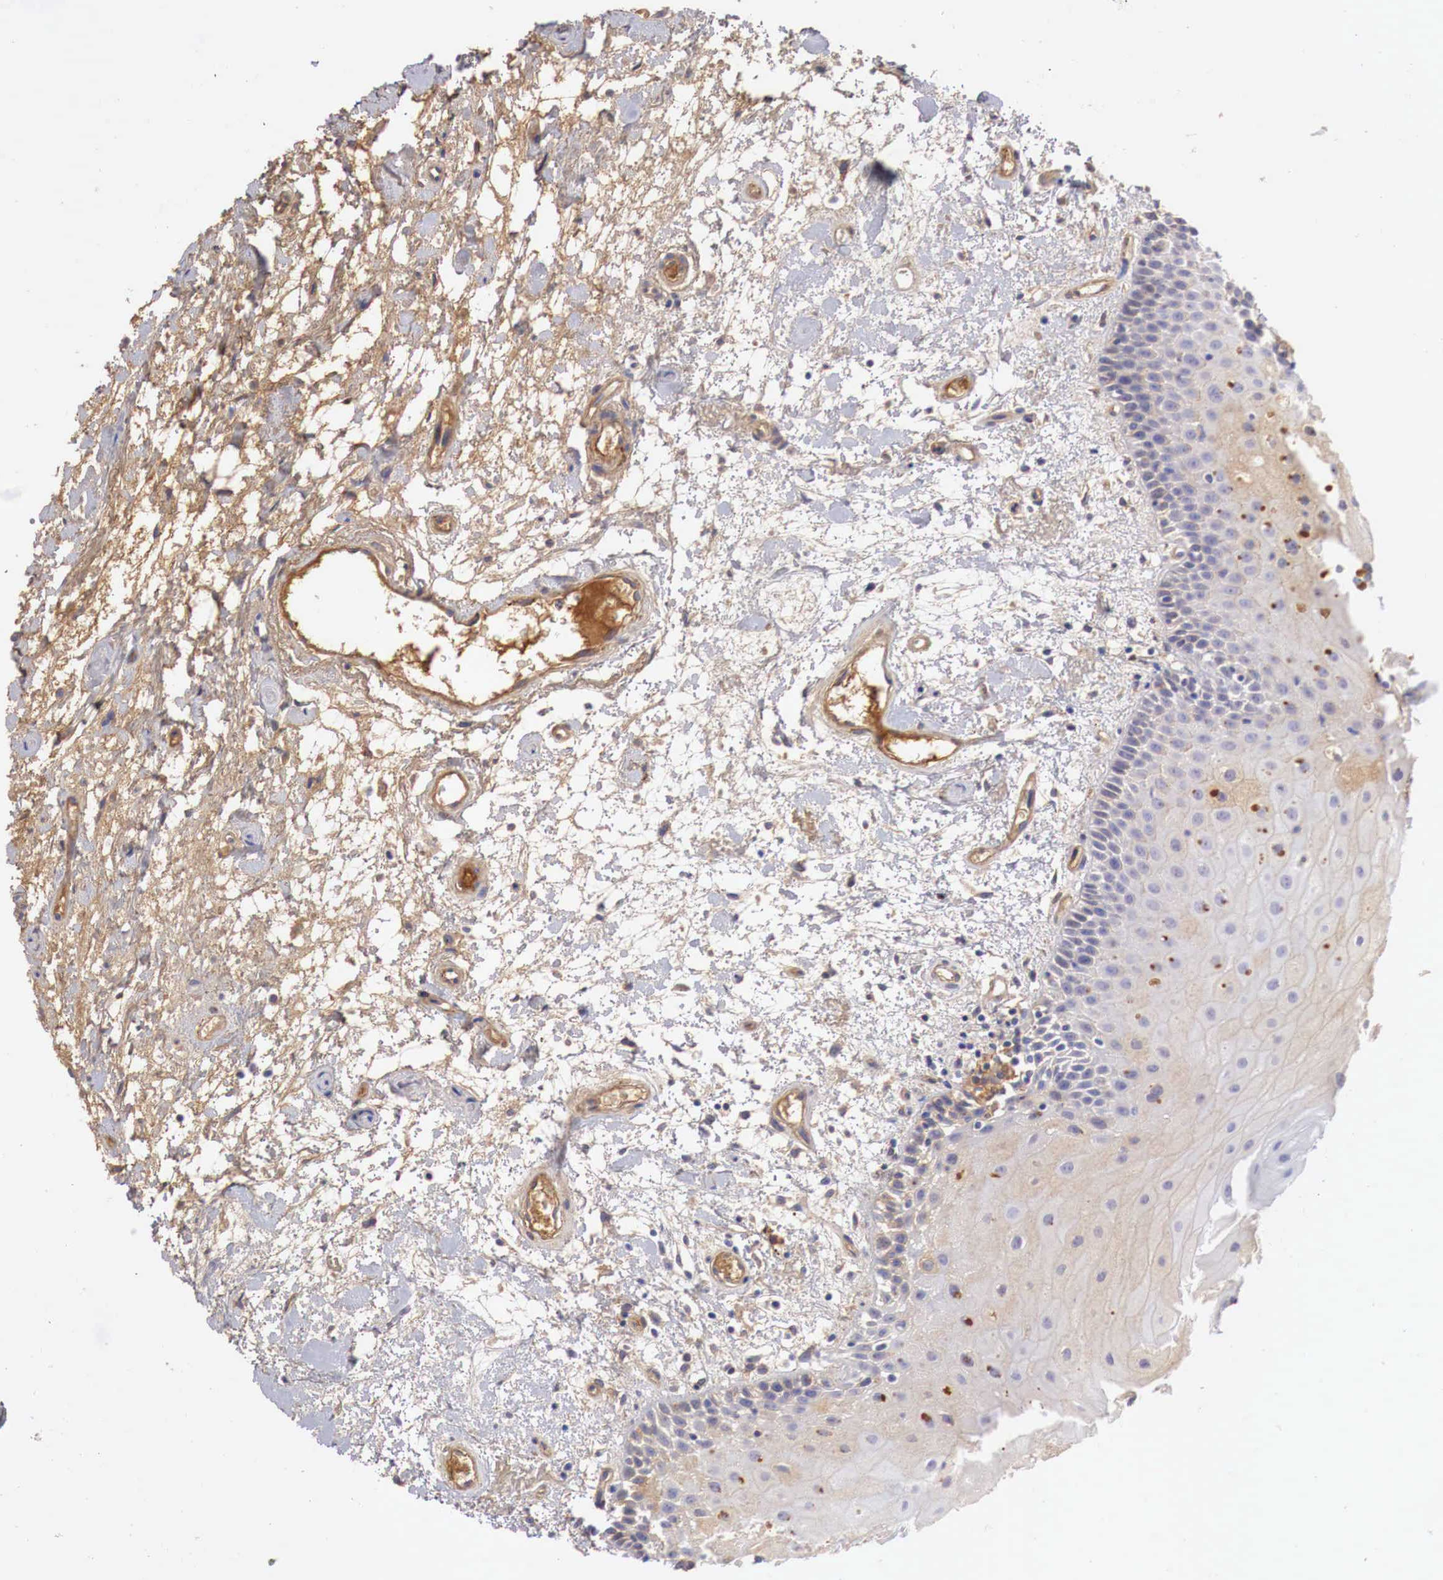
{"staining": {"intensity": "weak", "quantity": "25%-75%", "location": "cytoplasmic/membranous"}, "tissue": "oral mucosa", "cell_type": "Squamous epithelial cells", "image_type": "normal", "snomed": [{"axis": "morphology", "description": "Normal tissue, NOS"}, {"axis": "topography", "description": "Oral tissue"}], "caption": "Oral mucosa was stained to show a protein in brown. There is low levels of weak cytoplasmic/membranous staining in approximately 25%-75% of squamous epithelial cells. (DAB IHC with brightfield microscopy, high magnification).", "gene": "KLHDC7B", "patient": {"sex": "female", "age": 79}}